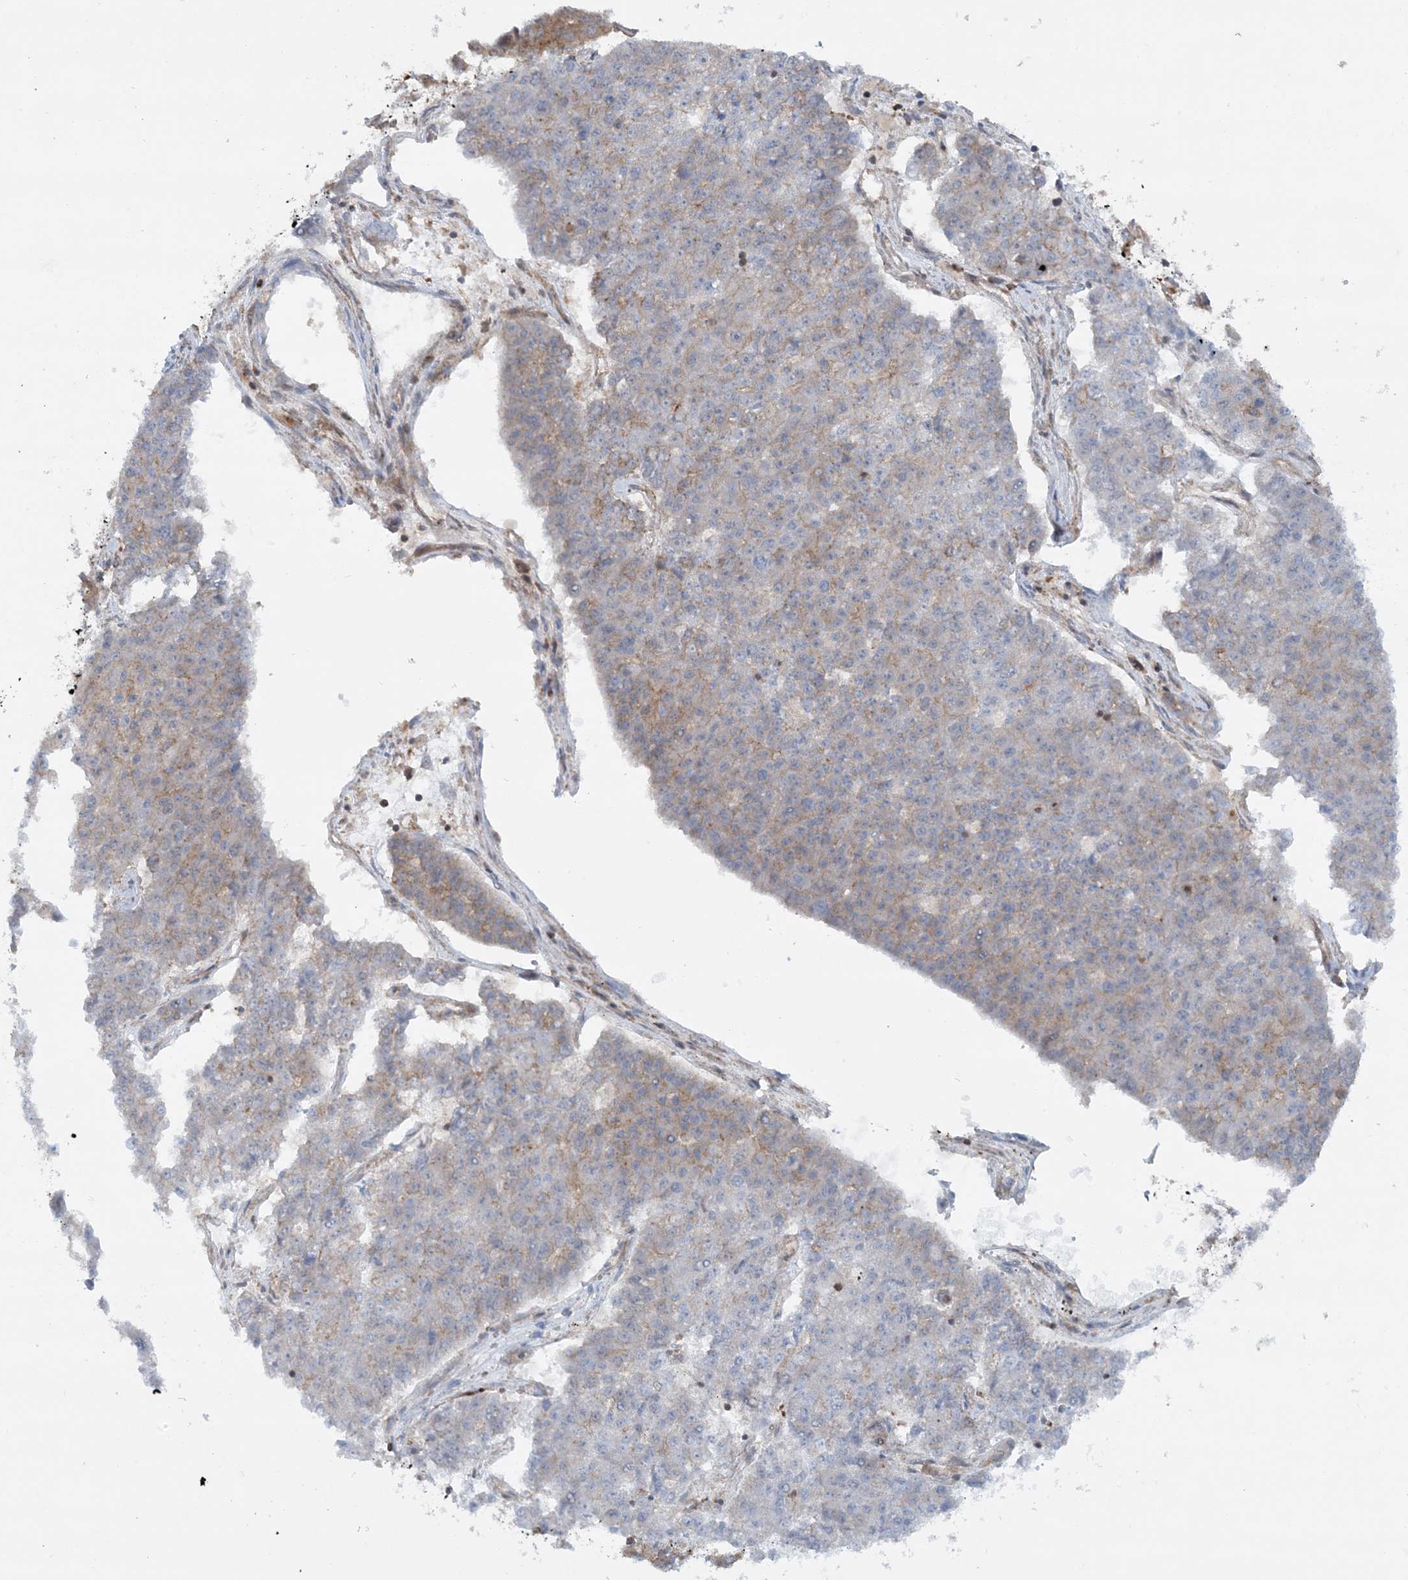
{"staining": {"intensity": "weak", "quantity": "25%-75%", "location": "cytoplasmic/membranous"}, "tissue": "pancreatic cancer", "cell_type": "Tumor cells", "image_type": "cancer", "snomed": [{"axis": "morphology", "description": "Adenocarcinoma, NOS"}, {"axis": "topography", "description": "Pancreas"}], "caption": "Tumor cells display weak cytoplasmic/membranous positivity in approximately 25%-75% of cells in pancreatic cancer (adenocarcinoma).", "gene": "STAM2", "patient": {"sex": "male", "age": 50}}